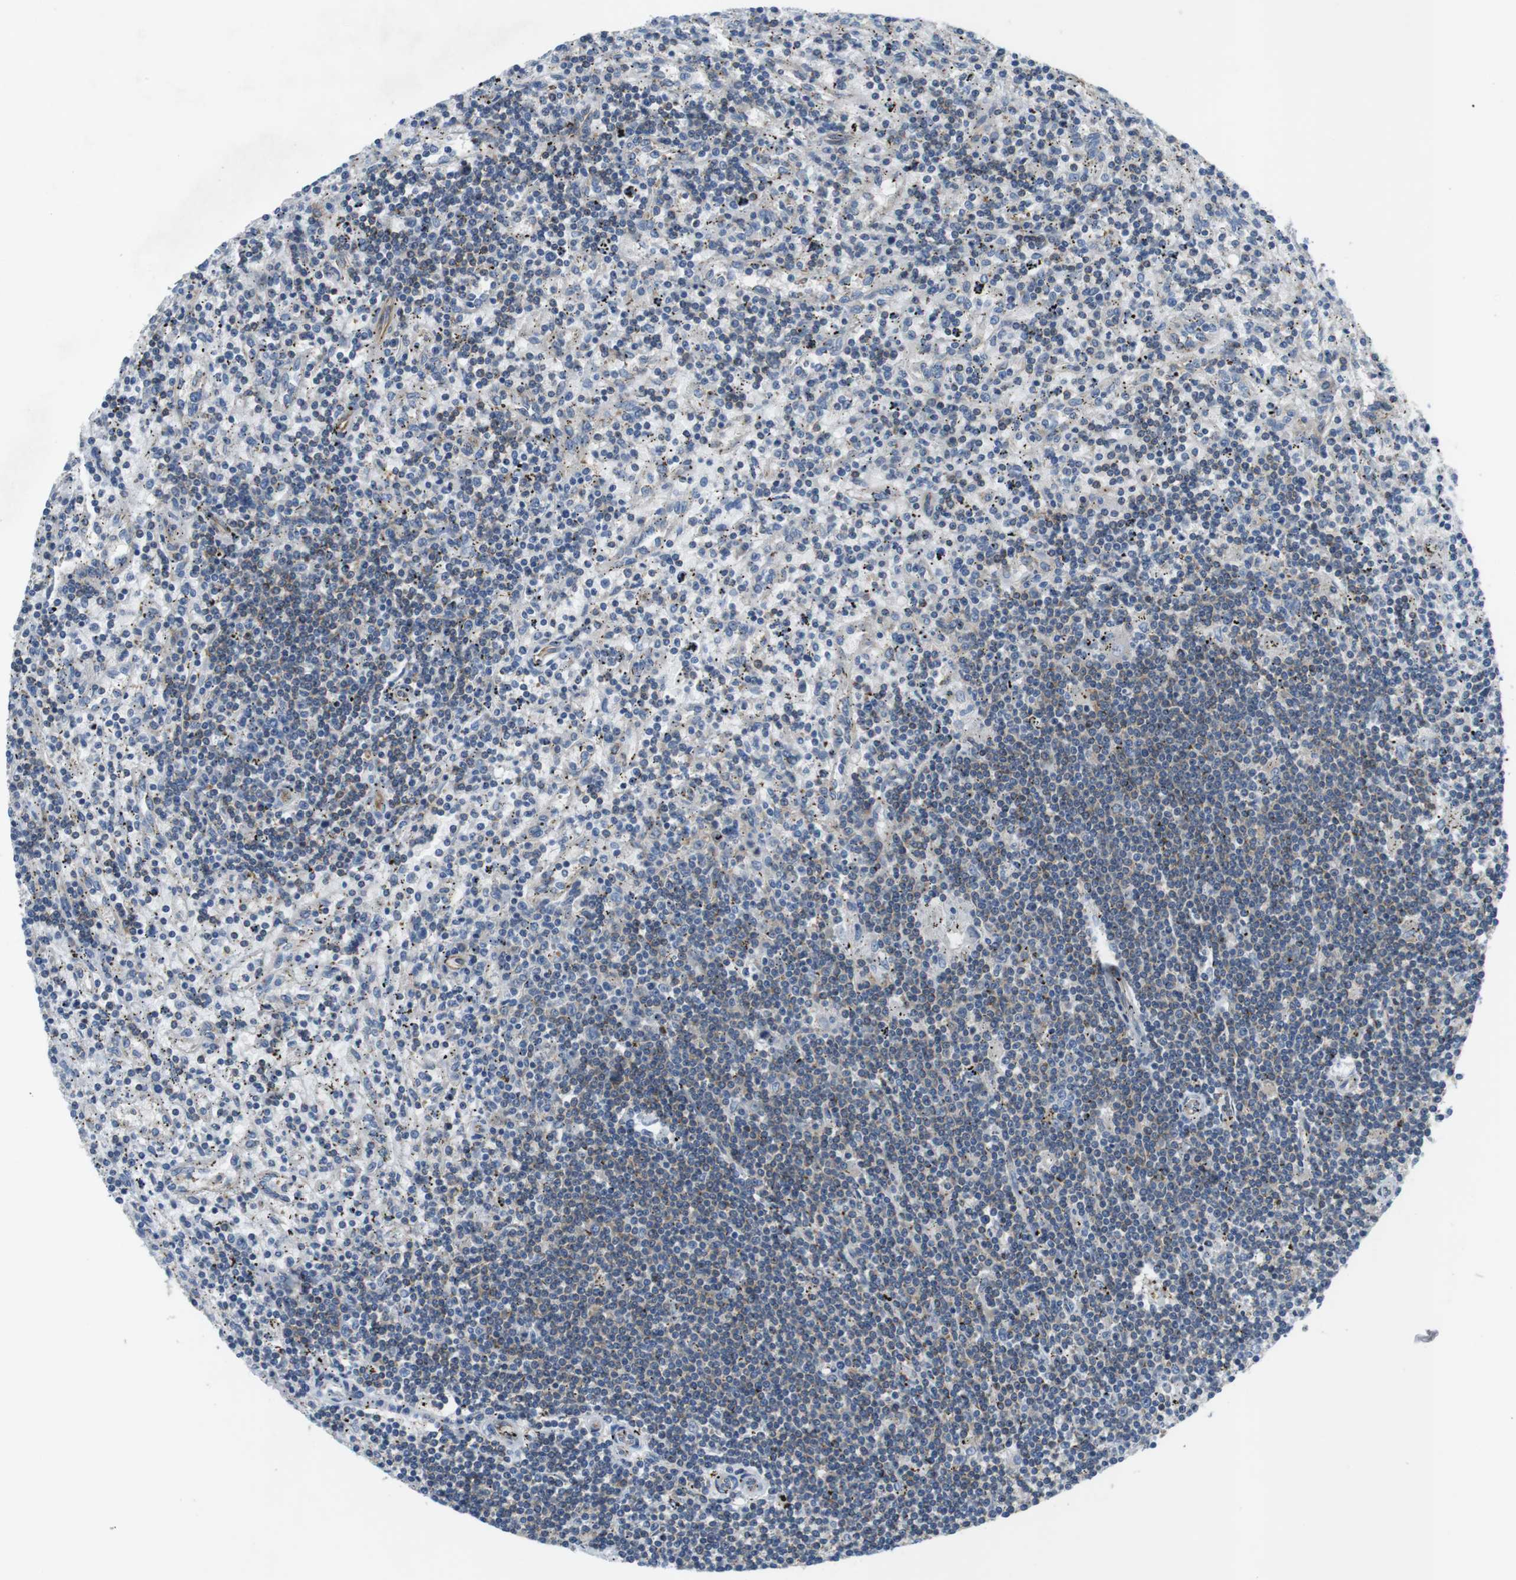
{"staining": {"intensity": "negative", "quantity": "none", "location": "none"}, "tissue": "lymphoma", "cell_type": "Tumor cells", "image_type": "cancer", "snomed": [{"axis": "morphology", "description": "Malignant lymphoma, non-Hodgkin's type, Low grade"}, {"axis": "topography", "description": "Spleen"}], "caption": "An immunohistochemistry (IHC) photomicrograph of low-grade malignant lymphoma, non-Hodgkin's type is shown. There is no staining in tumor cells of low-grade malignant lymphoma, non-Hodgkin's type. Nuclei are stained in blue.", "gene": "DCLK1", "patient": {"sex": "male", "age": 76}}